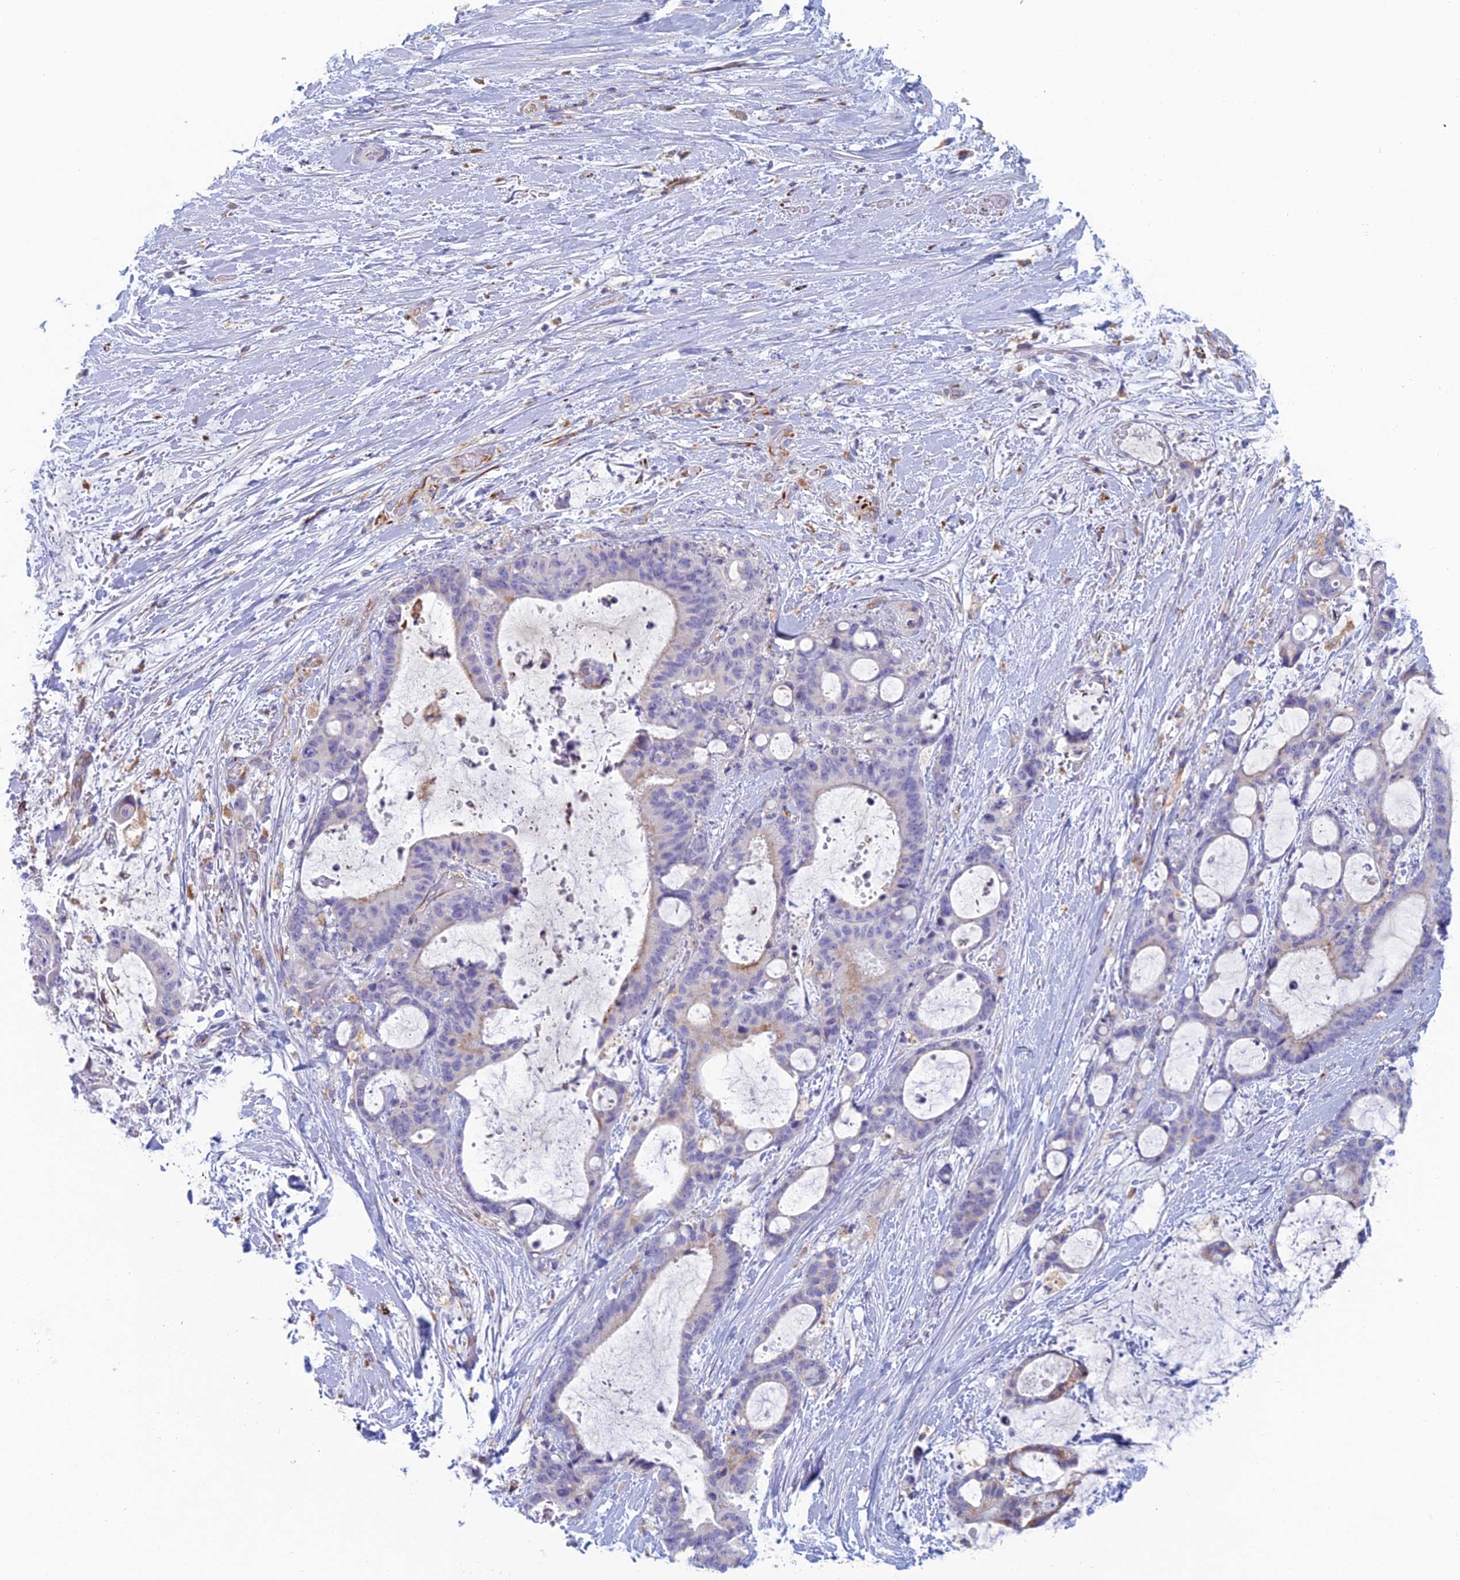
{"staining": {"intensity": "negative", "quantity": "none", "location": "none"}, "tissue": "liver cancer", "cell_type": "Tumor cells", "image_type": "cancer", "snomed": [{"axis": "morphology", "description": "Normal tissue, NOS"}, {"axis": "morphology", "description": "Cholangiocarcinoma"}, {"axis": "topography", "description": "Liver"}, {"axis": "topography", "description": "Peripheral nerve tissue"}], "caption": "Immunohistochemistry (IHC) image of human cholangiocarcinoma (liver) stained for a protein (brown), which demonstrates no staining in tumor cells.", "gene": "FERD3L", "patient": {"sex": "female", "age": 73}}